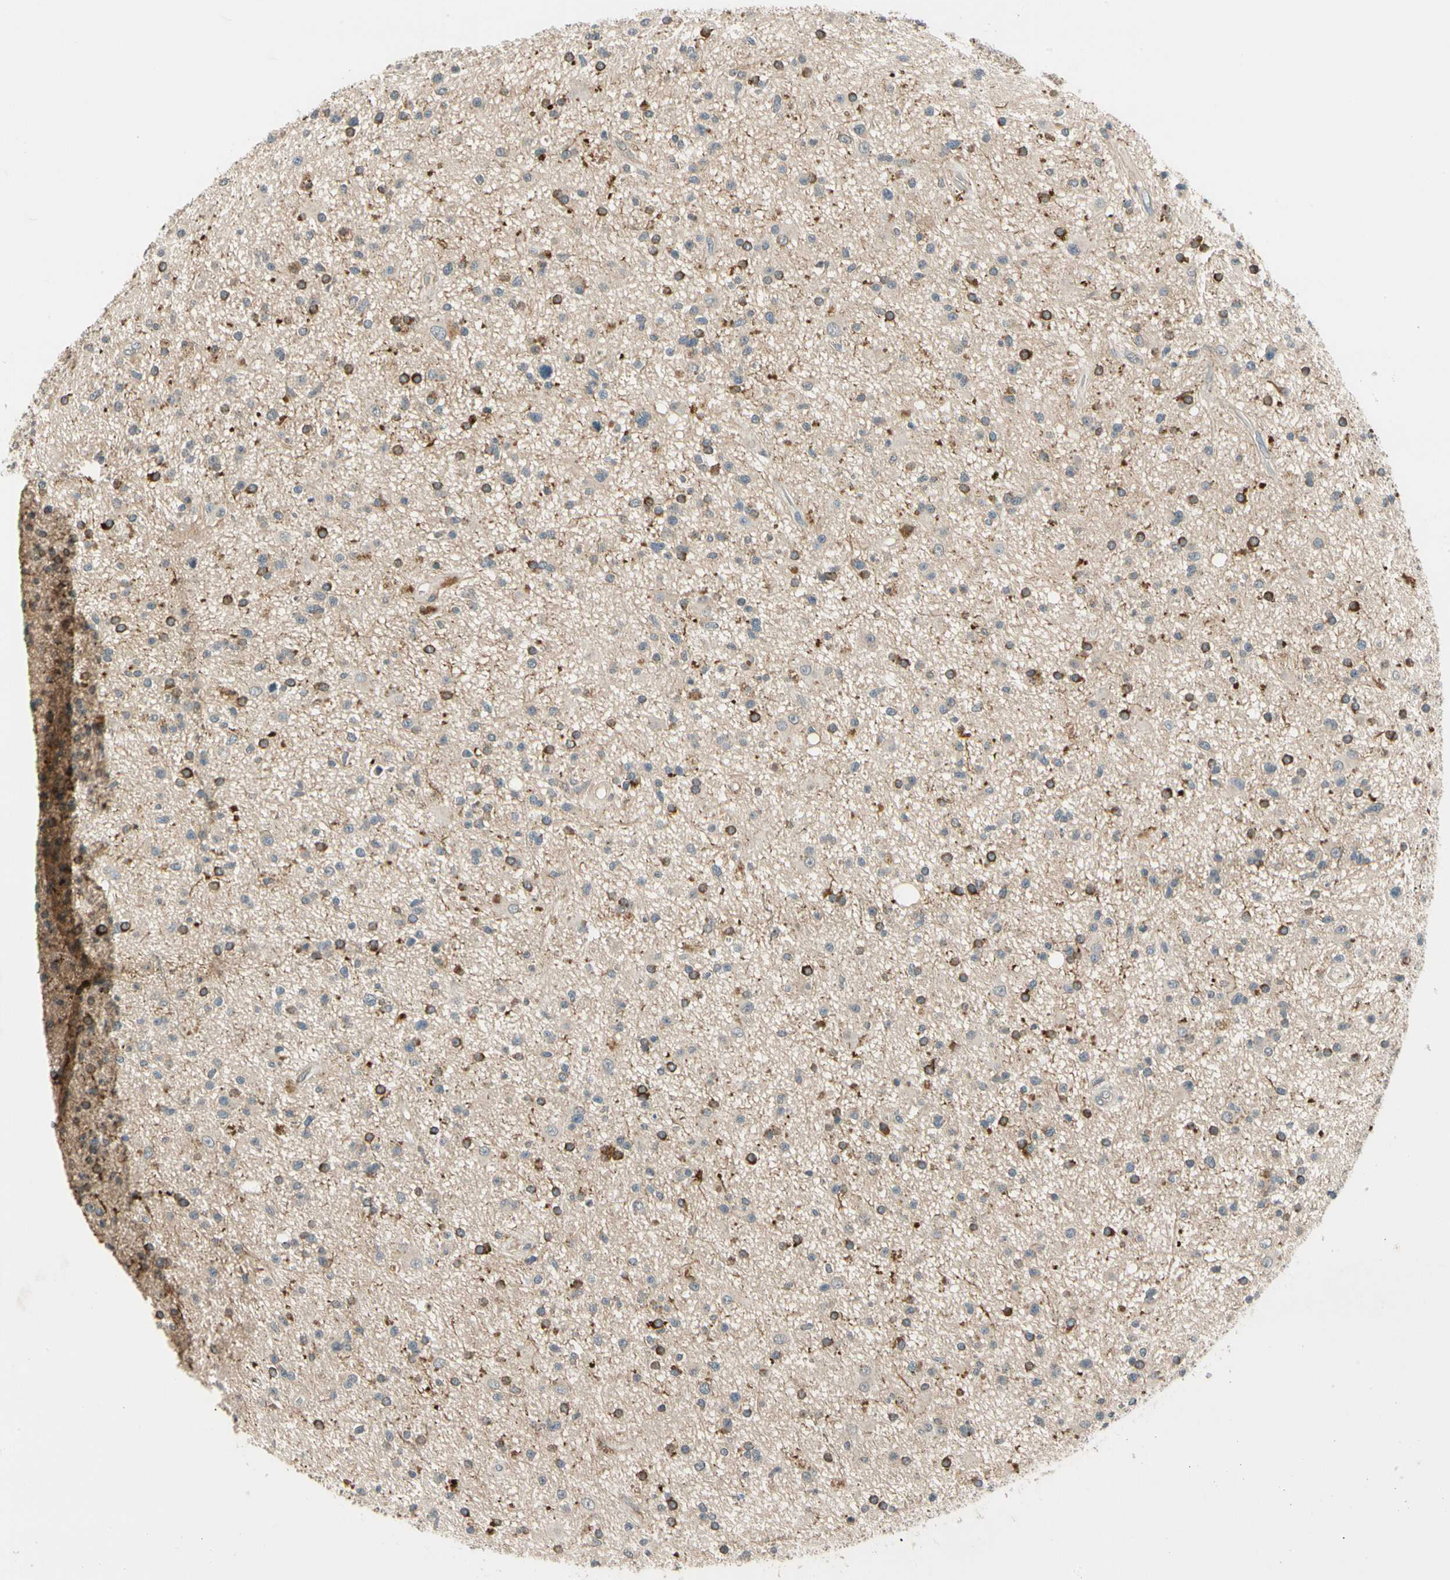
{"staining": {"intensity": "strong", "quantity": "<25%", "location": "cytoplasmic/membranous"}, "tissue": "glioma", "cell_type": "Tumor cells", "image_type": "cancer", "snomed": [{"axis": "morphology", "description": "Glioma, malignant, High grade"}, {"axis": "topography", "description": "Brain"}], "caption": "Protein staining of glioma tissue reveals strong cytoplasmic/membranous expression in about <25% of tumor cells.", "gene": "MST1R", "patient": {"sex": "male", "age": 33}}